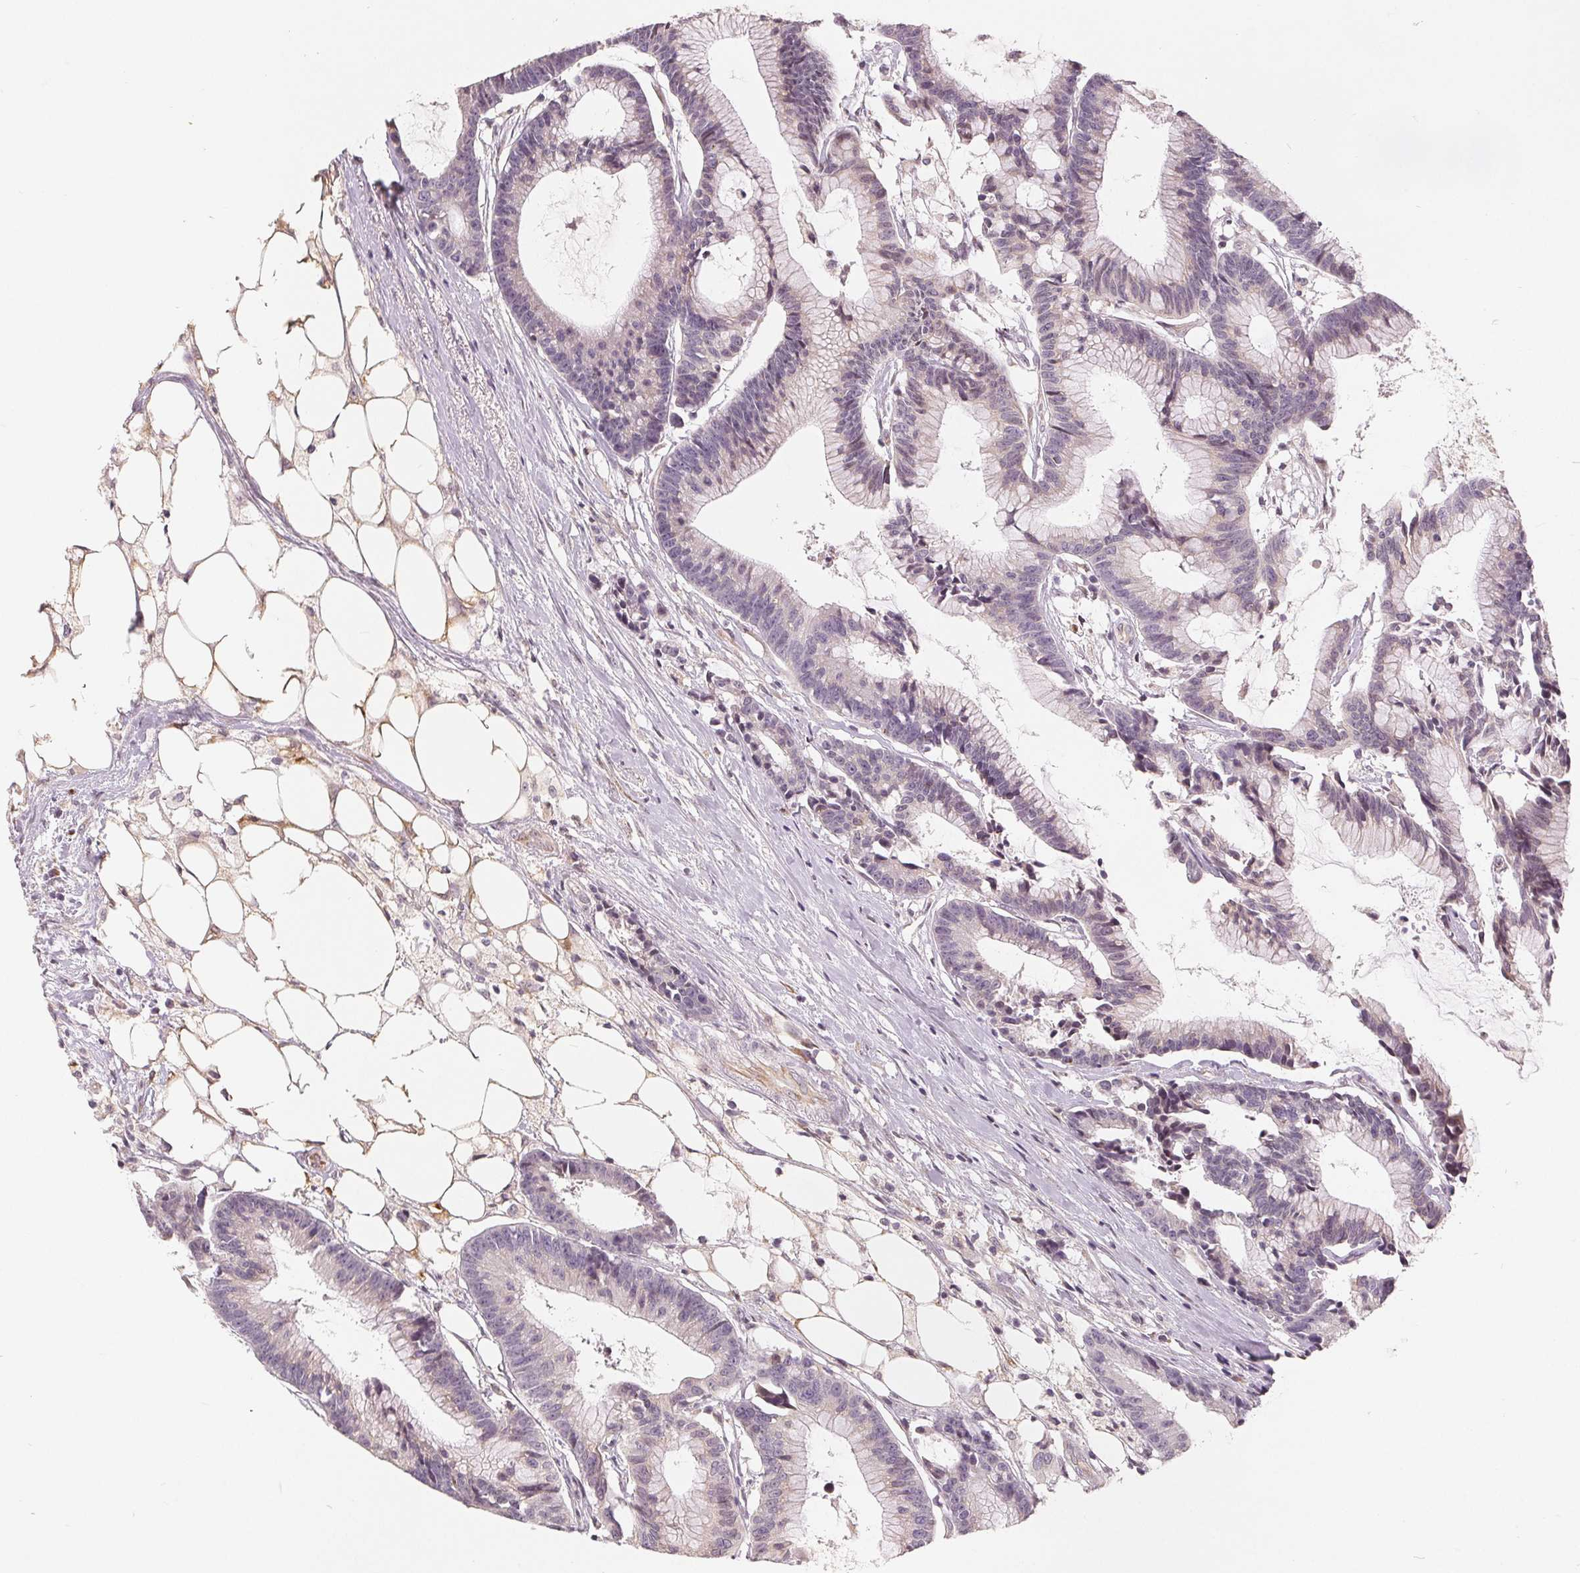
{"staining": {"intensity": "negative", "quantity": "none", "location": "none"}, "tissue": "colorectal cancer", "cell_type": "Tumor cells", "image_type": "cancer", "snomed": [{"axis": "morphology", "description": "Adenocarcinoma, NOS"}, {"axis": "topography", "description": "Colon"}], "caption": "Immunohistochemistry (IHC) image of colorectal cancer stained for a protein (brown), which shows no positivity in tumor cells. (DAB (3,3'-diaminobenzidine) immunohistochemistry with hematoxylin counter stain).", "gene": "TMSB15B", "patient": {"sex": "female", "age": 78}}